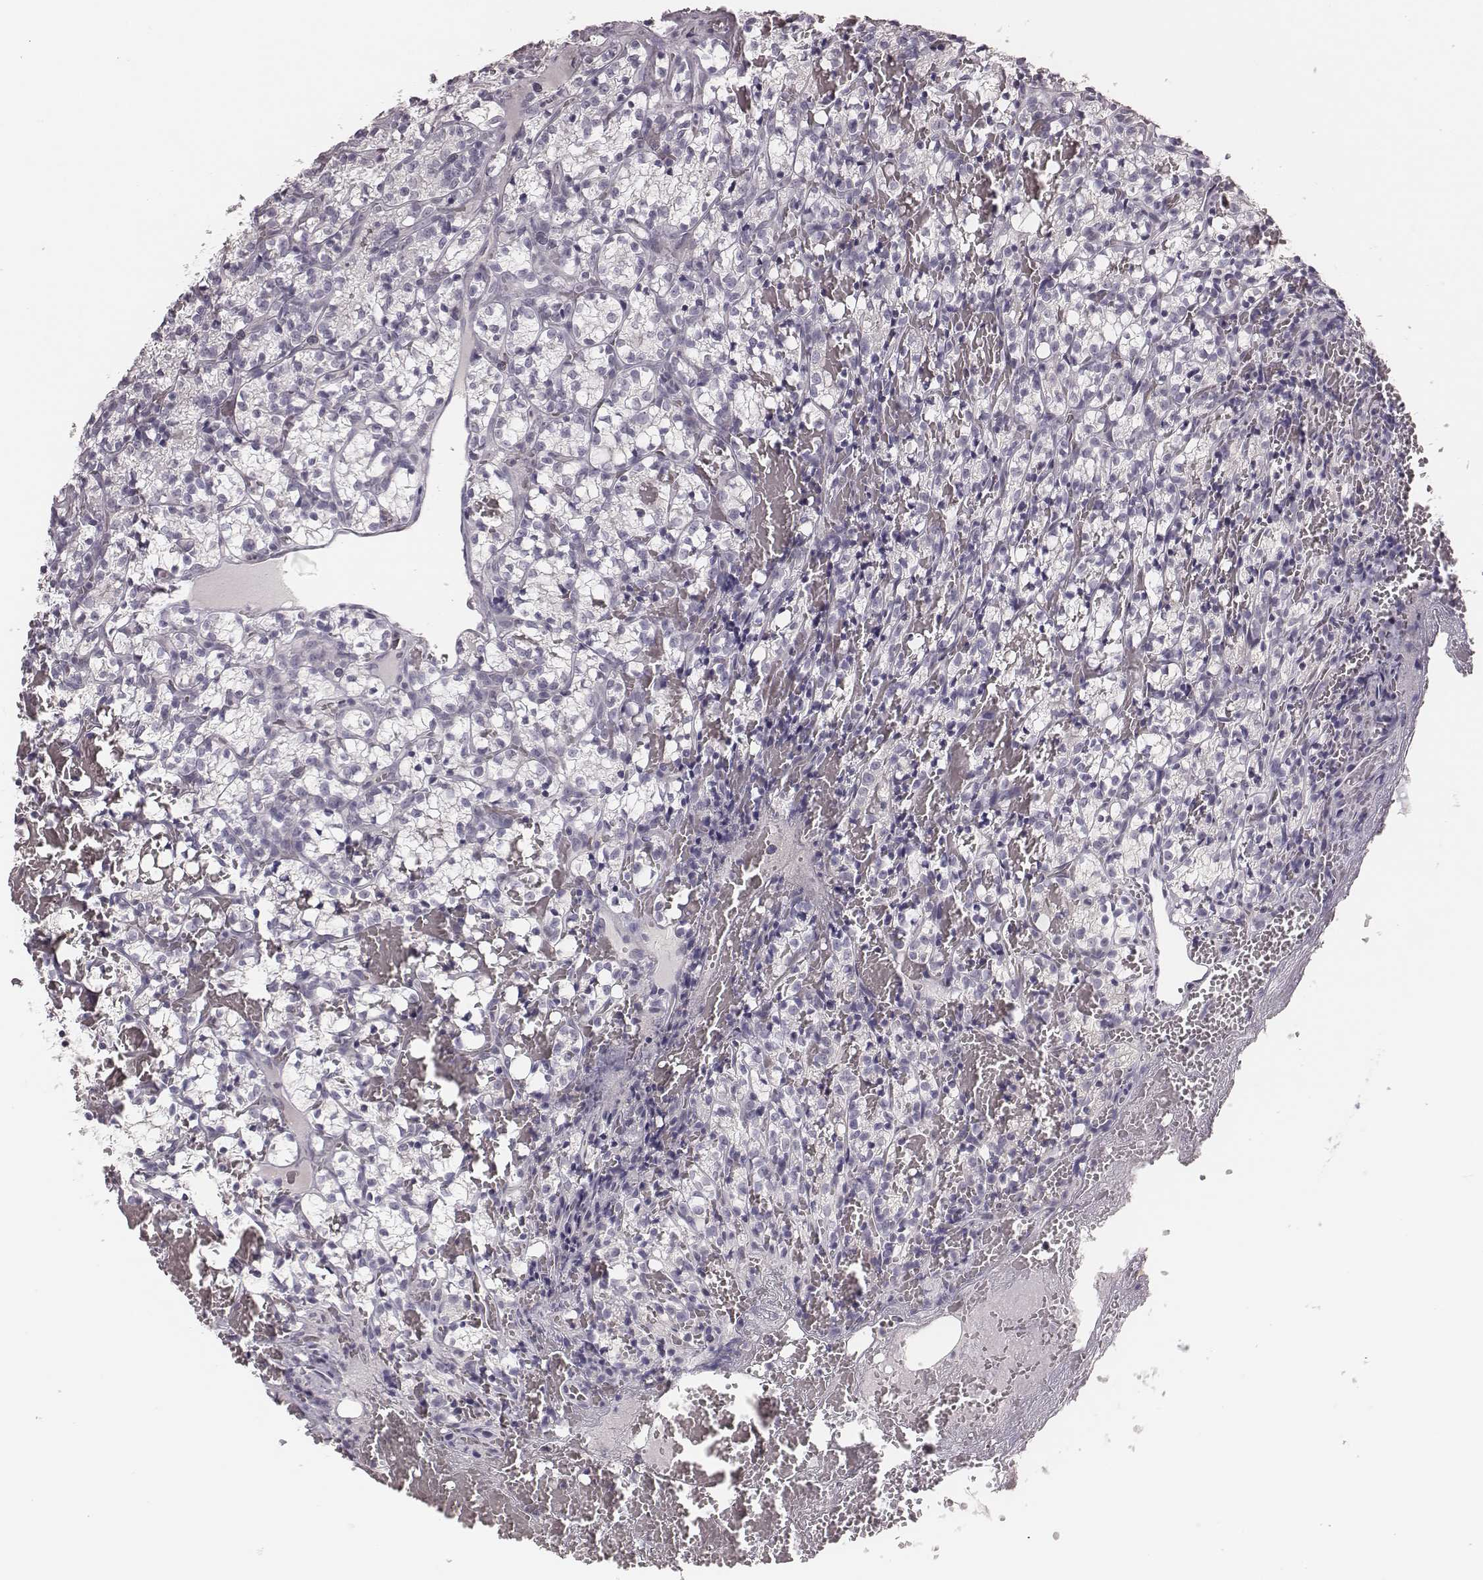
{"staining": {"intensity": "negative", "quantity": "none", "location": "none"}, "tissue": "renal cancer", "cell_type": "Tumor cells", "image_type": "cancer", "snomed": [{"axis": "morphology", "description": "Adenocarcinoma, NOS"}, {"axis": "topography", "description": "Kidney"}], "caption": "A histopathology image of renal adenocarcinoma stained for a protein shows no brown staining in tumor cells.", "gene": "CSHL1", "patient": {"sex": "female", "age": 69}}